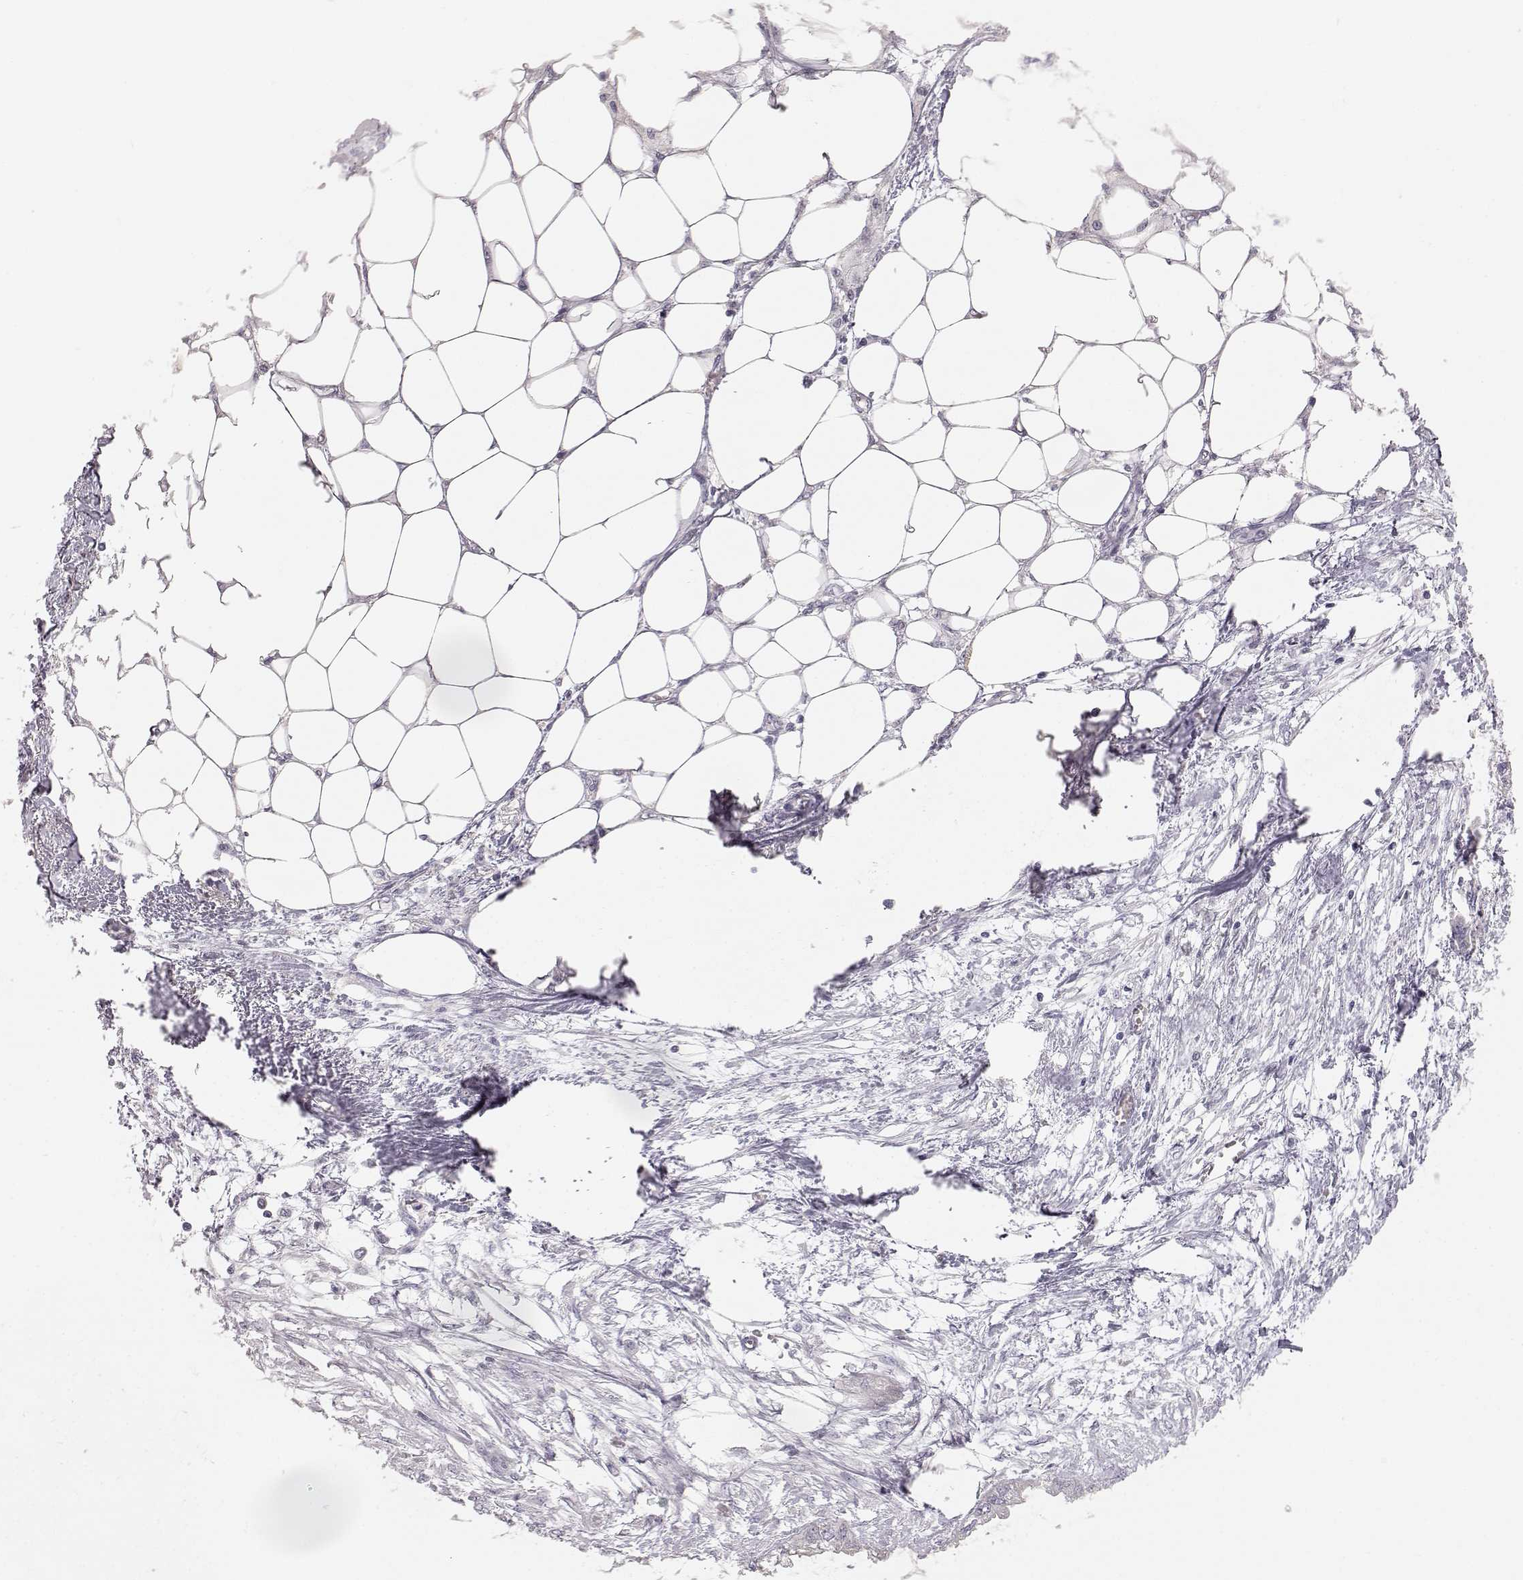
{"staining": {"intensity": "negative", "quantity": "none", "location": "none"}, "tissue": "endometrial cancer", "cell_type": "Tumor cells", "image_type": "cancer", "snomed": [{"axis": "morphology", "description": "Adenocarcinoma, NOS"}, {"axis": "morphology", "description": "Adenocarcinoma, metastatic, NOS"}, {"axis": "topography", "description": "Adipose tissue"}, {"axis": "topography", "description": "Endometrium"}], "caption": "Tumor cells are negative for brown protein staining in endometrial cancer (metastatic adenocarcinoma).", "gene": "KRT33A", "patient": {"sex": "female", "age": 67}}